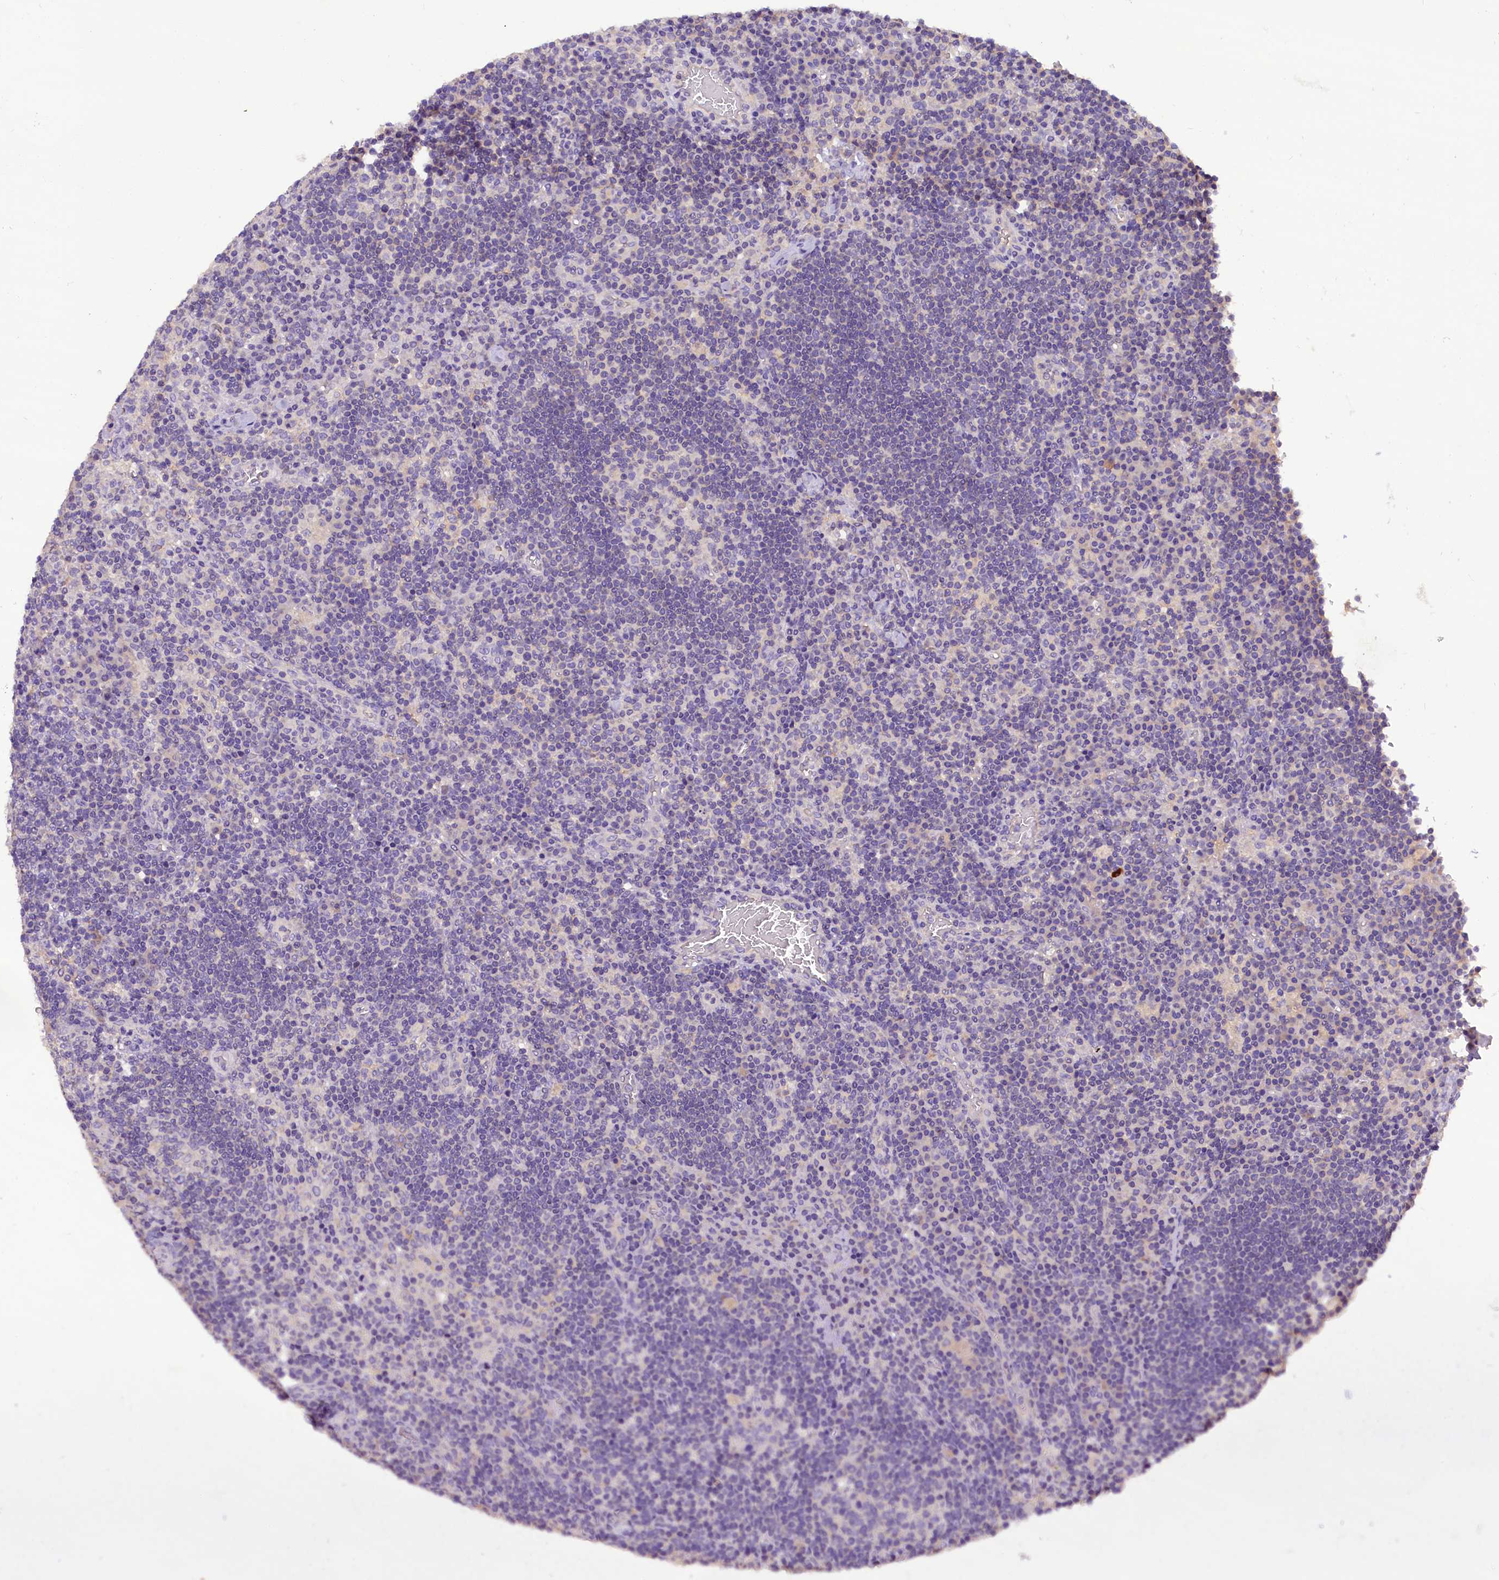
{"staining": {"intensity": "negative", "quantity": "none", "location": "none"}, "tissue": "lymph node", "cell_type": "Germinal center cells", "image_type": "normal", "snomed": [{"axis": "morphology", "description": "Normal tissue, NOS"}, {"axis": "topography", "description": "Lymph node"}], "caption": "High power microscopy histopathology image of an immunohistochemistry (IHC) photomicrograph of normal lymph node, revealing no significant positivity in germinal center cells.", "gene": "AP3B2", "patient": {"sex": "male", "age": 58}}